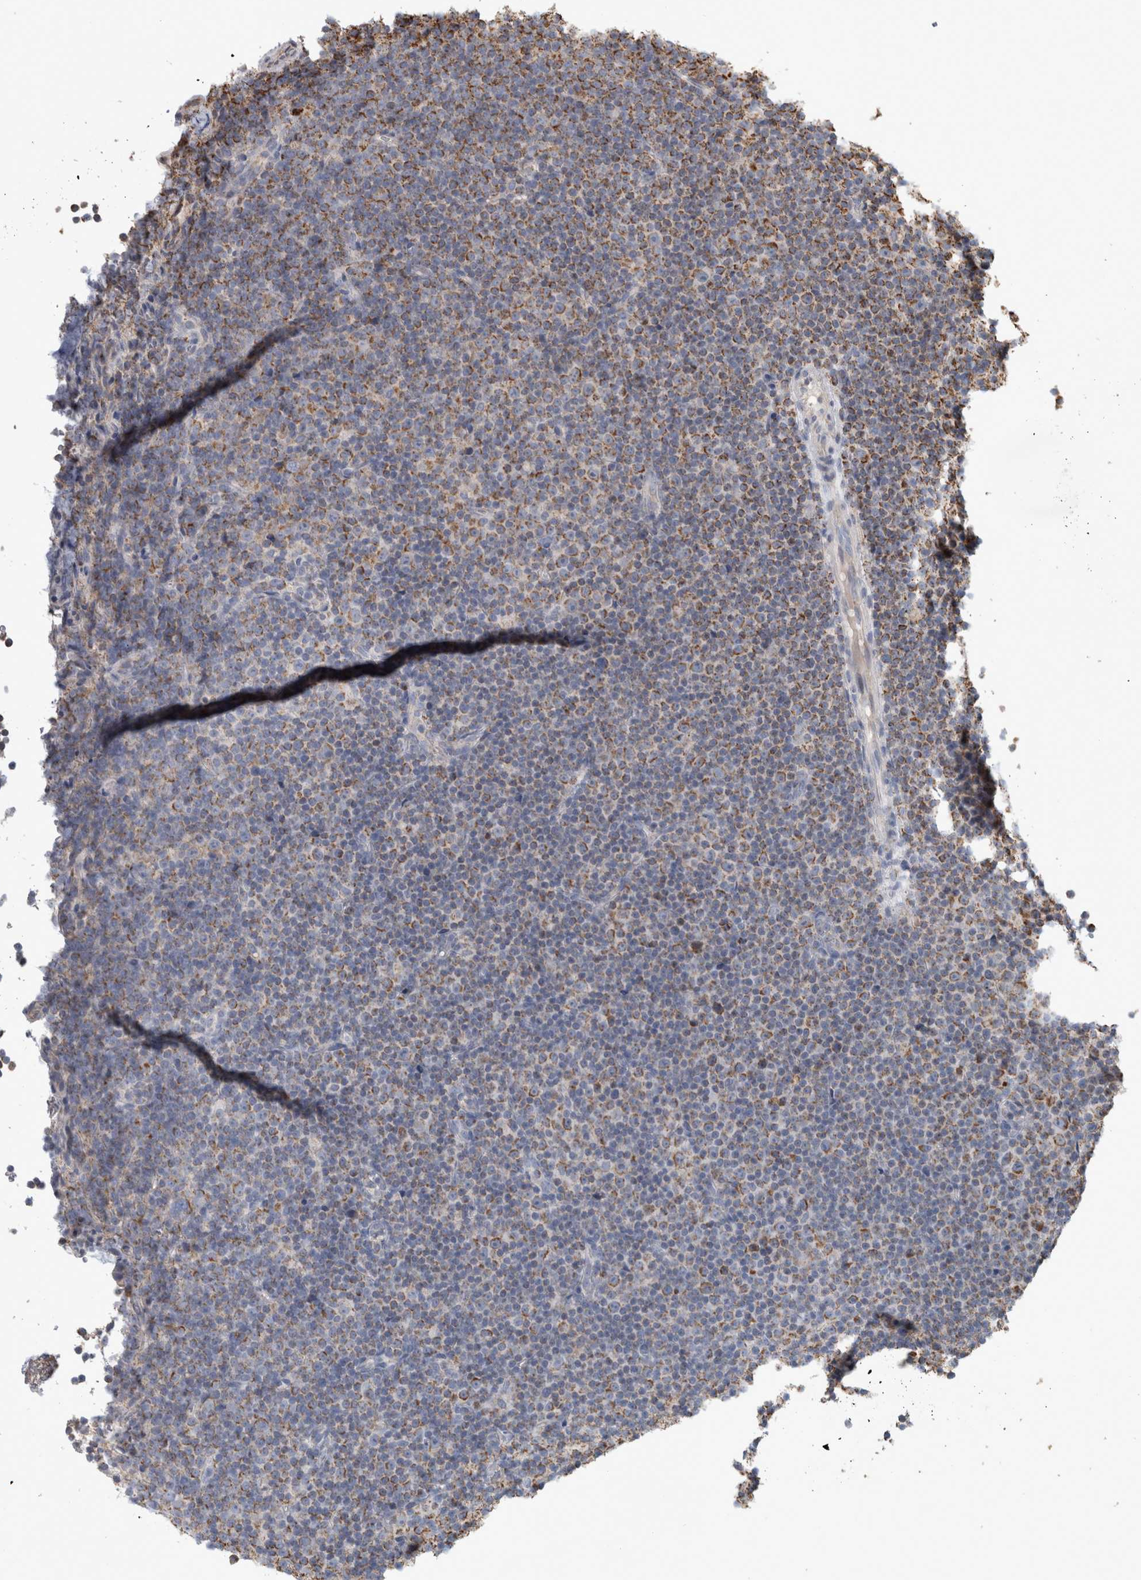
{"staining": {"intensity": "moderate", "quantity": "25%-75%", "location": "cytoplasmic/membranous"}, "tissue": "lymphoma", "cell_type": "Tumor cells", "image_type": "cancer", "snomed": [{"axis": "morphology", "description": "Malignant lymphoma, non-Hodgkin's type, Low grade"}, {"axis": "topography", "description": "Lymph node"}], "caption": "Protein staining of low-grade malignant lymphoma, non-Hodgkin's type tissue exhibits moderate cytoplasmic/membranous staining in about 25%-75% of tumor cells. (Stains: DAB in brown, nuclei in blue, Microscopy: brightfield microscopy at high magnification).", "gene": "ST8SIA1", "patient": {"sex": "female", "age": 67}}